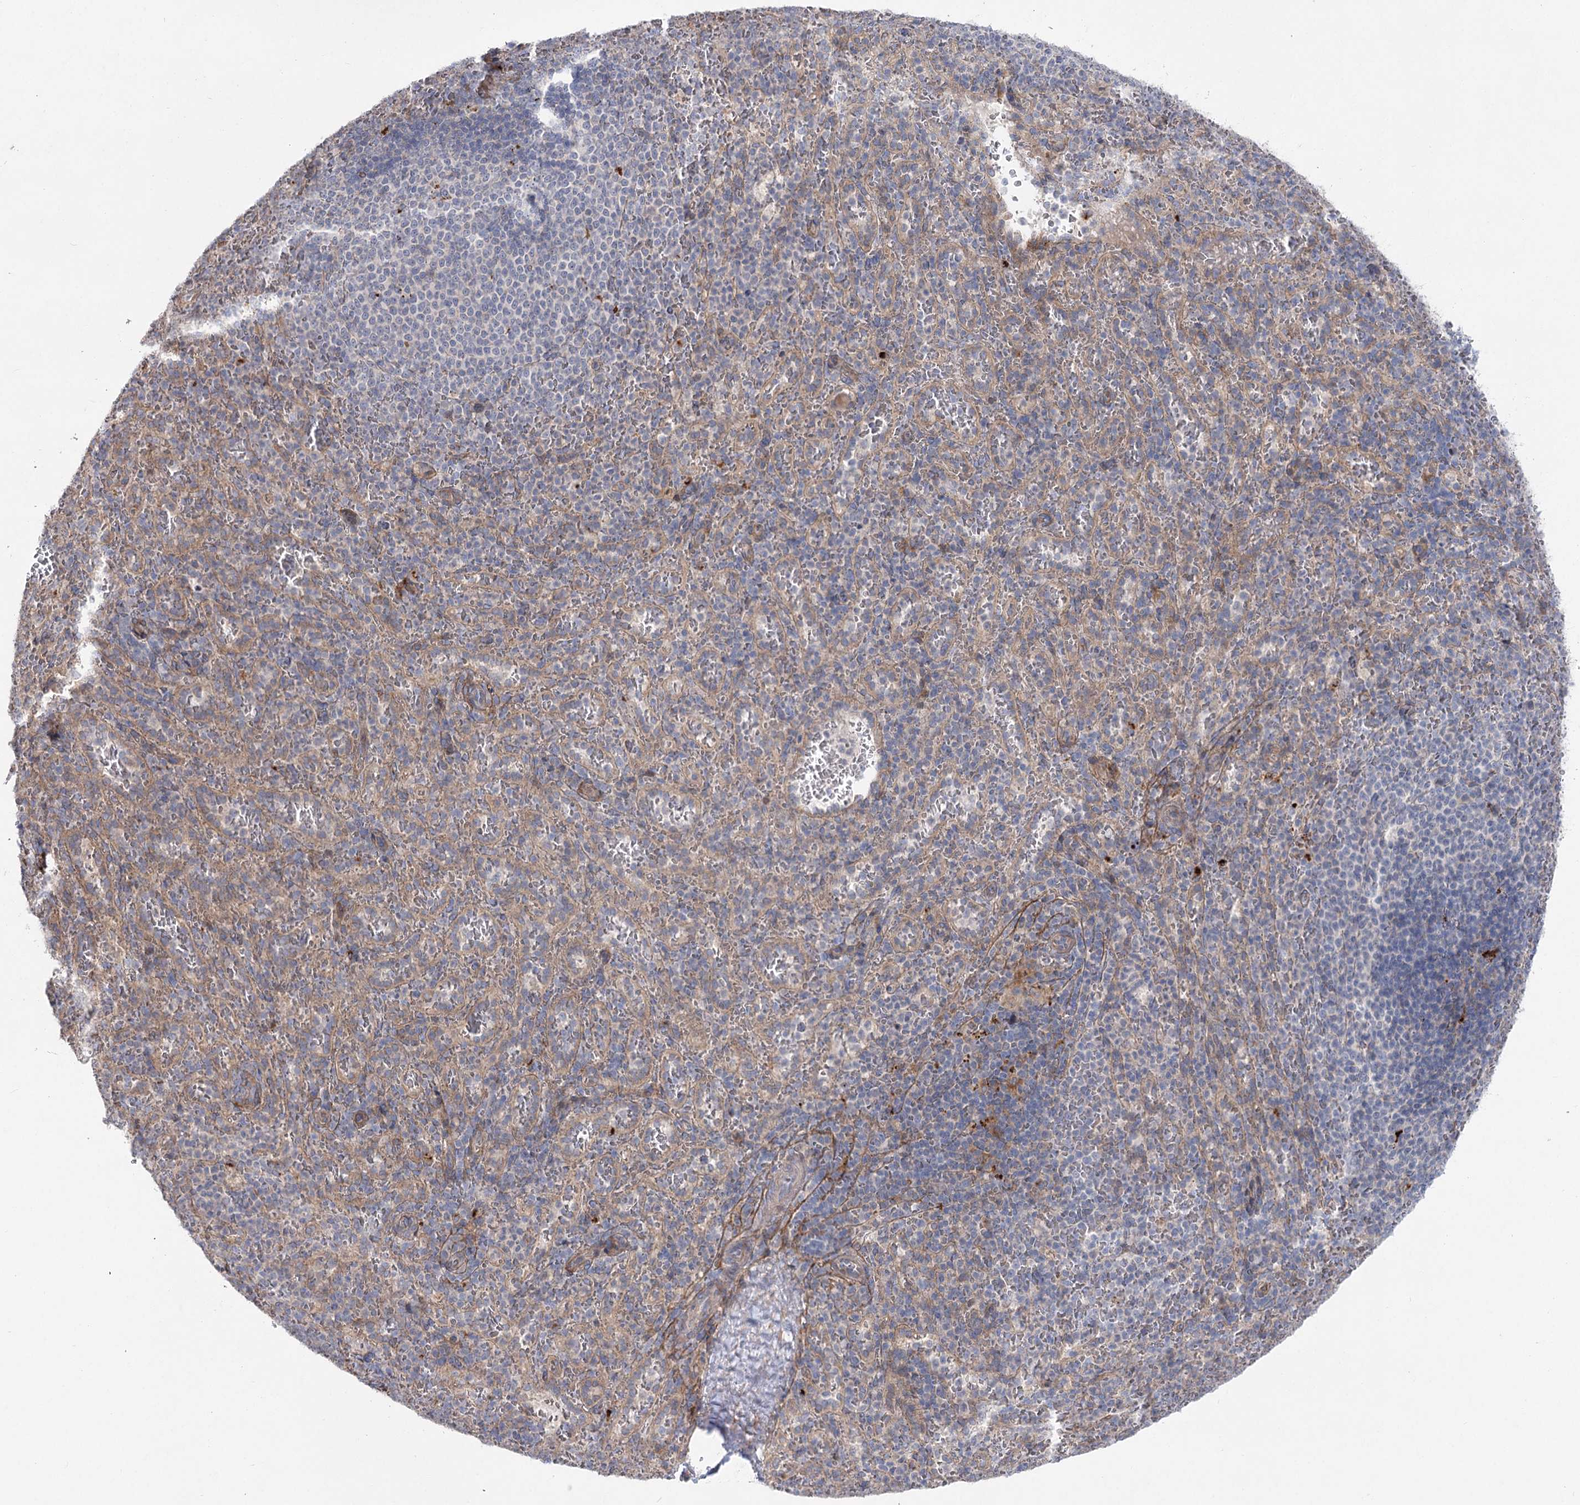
{"staining": {"intensity": "negative", "quantity": "none", "location": "none"}, "tissue": "spleen", "cell_type": "Cells in red pulp", "image_type": "normal", "snomed": [{"axis": "morphology", "description": "Normal tissue, NOS"}, {"axis": "topography", "description": "Spleen"}], "caption": "Immunohistochemical staining of normal spleen reveals no significant staining in cells in red pulp. Nuclei are stained in blue.", "gene": "SH3BP5L", "patient": {"sex": "female", "age": 21}}